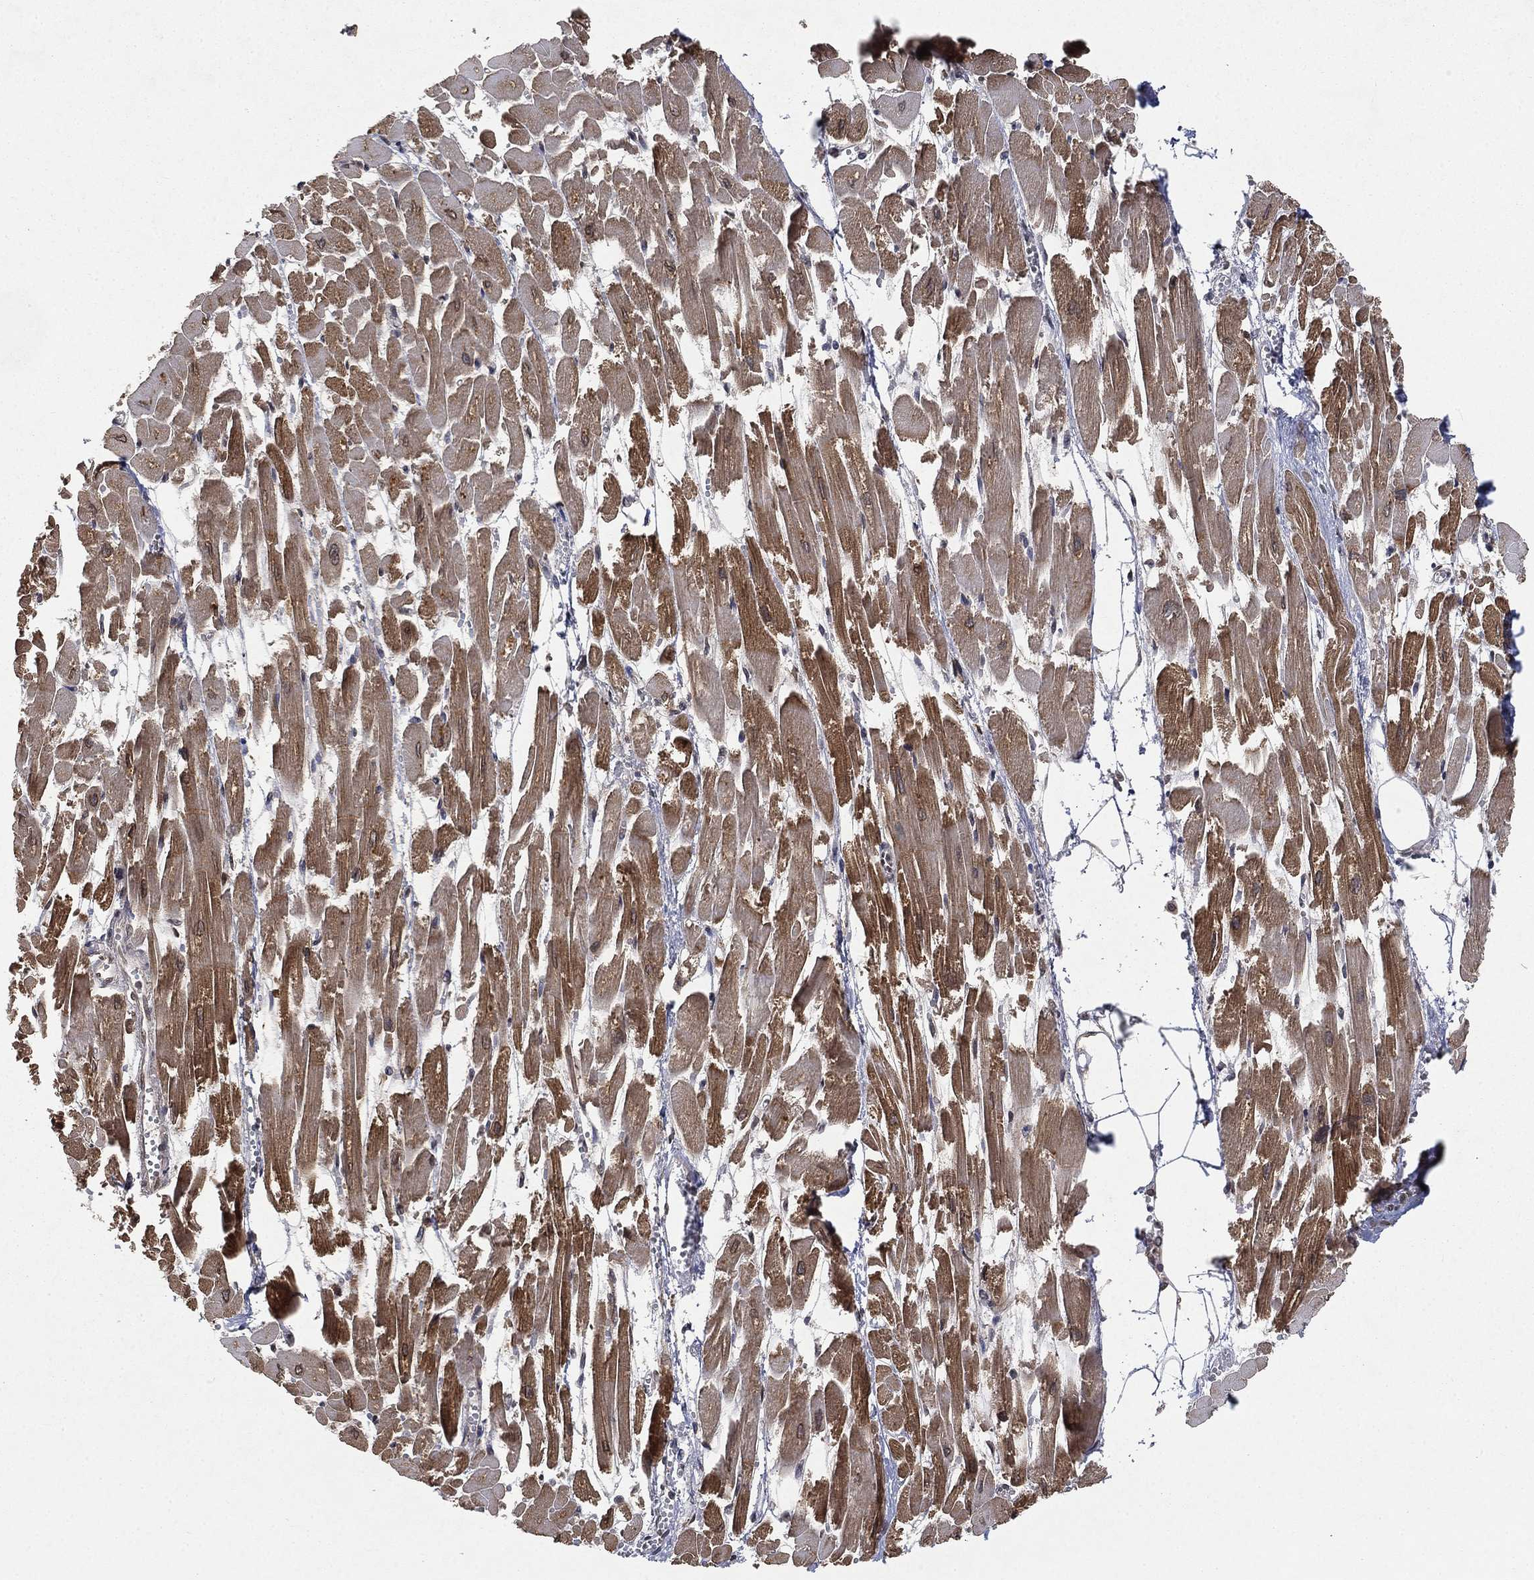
{"staining": {"intensity": "strong", "quantity": "25%-75%", "location": "cytoplasmic/membranous"}, "tissue": "heart muscle", "cell_type": "Cardiomyocytes", "image_type": "normal", "snomed": [{"axis": "morphology", "description": "Normal tissue, NOS"}, {"axis": "topography", "description": "Heart"}], "caption": "A high amount of strong cytoplasmic/membranous positivity is identified in about 25%-75% of cardiomyocytes in benign heart muscle. (DAB = brown stain, brightfield microscopy at high magnification).", "gene": "UBA5", "patient": {"sex": "female", "age": 52}}